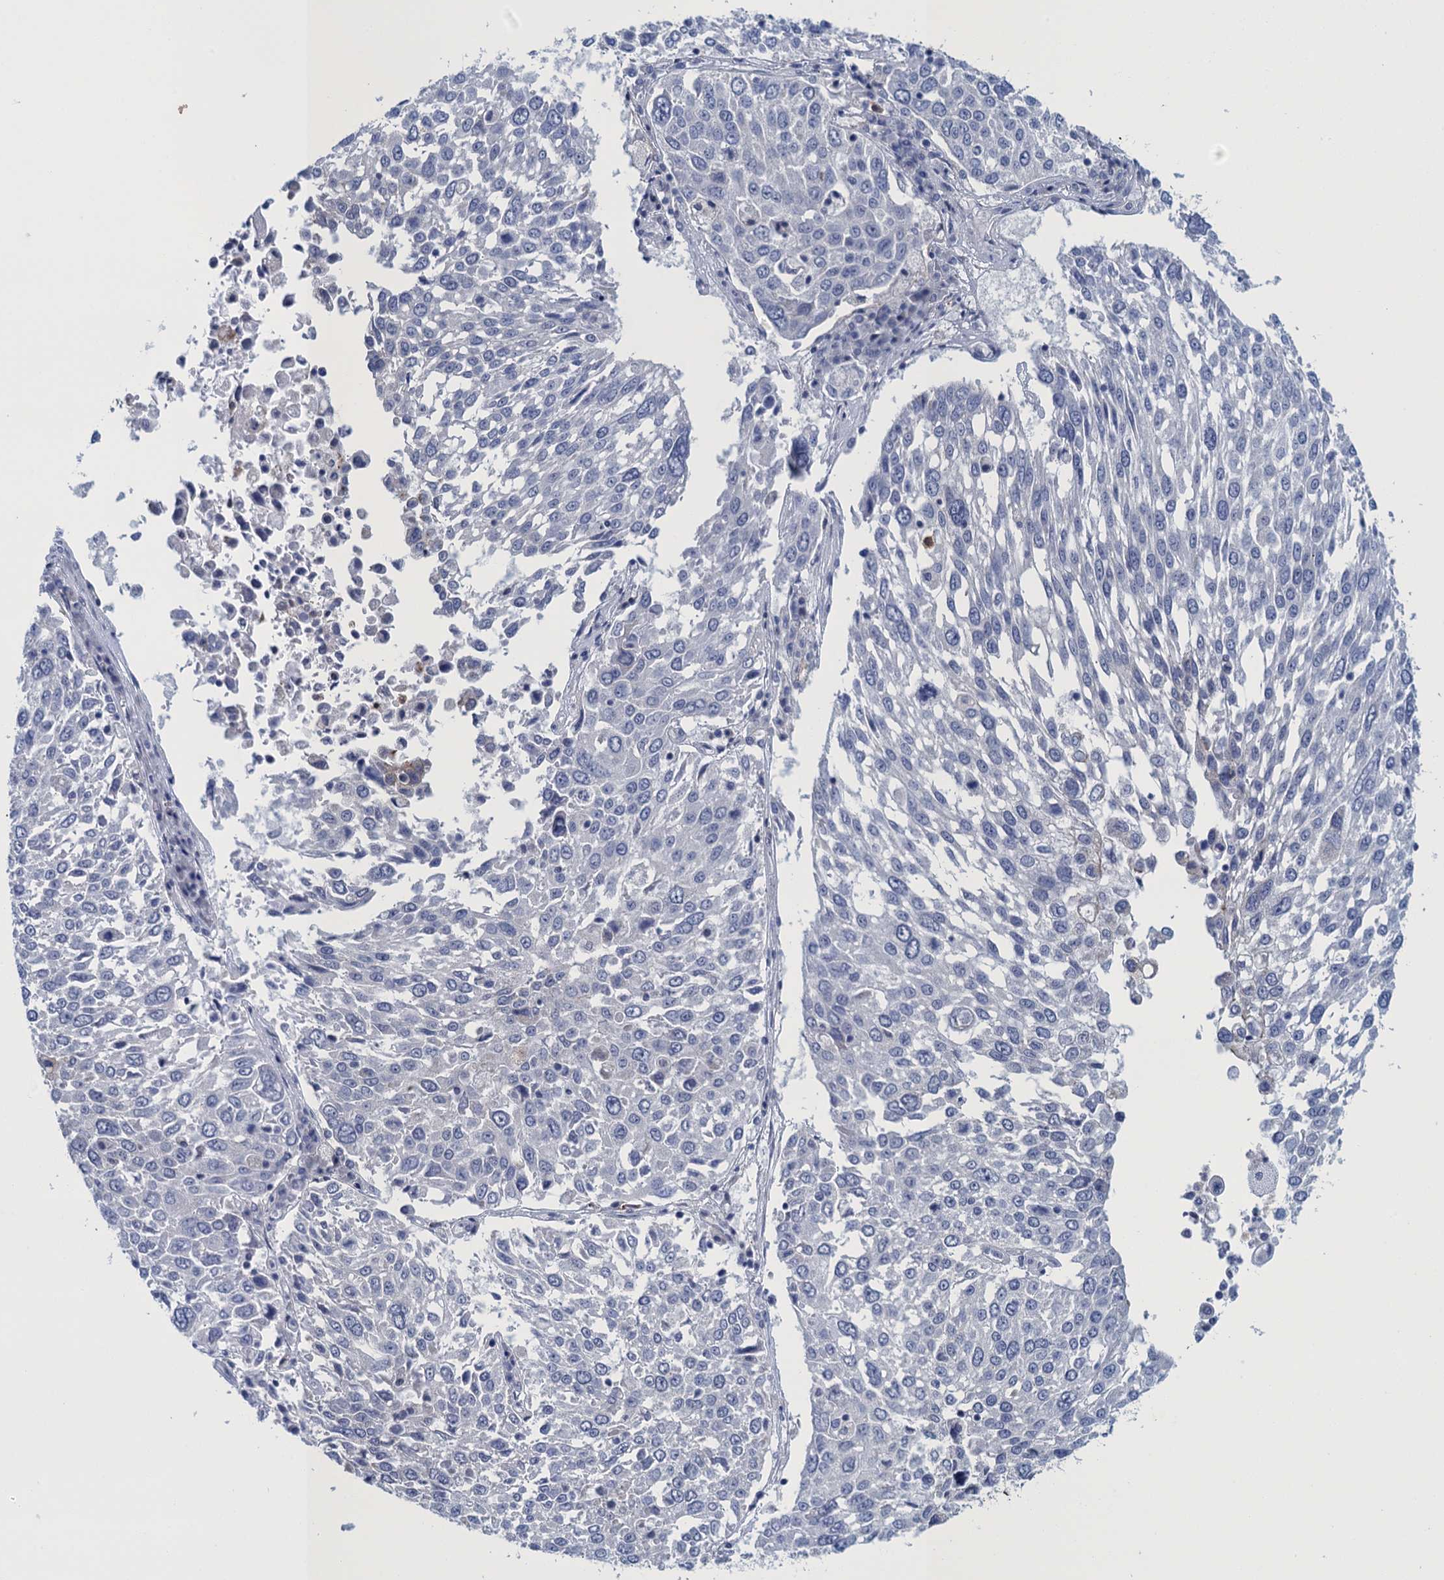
{"staining": {"intensity": "negative", "quantity": "none", "location": "none"}, "tissue": "lung cancer", "cell_type": "Tumor cells", "image_type": "cancer", "snomed": [{"axis": "morphology", "description": "Squamous cell carcinoma, NOS"}, {"axis": "topography", "description": "Lung"}], "caption": "IHC of human lung cancer exhibits no positivity in tumor cells. Nuclei are stained in blue.", "gene": "SCEL", "patient": {"sex": "male", "age": 65}}